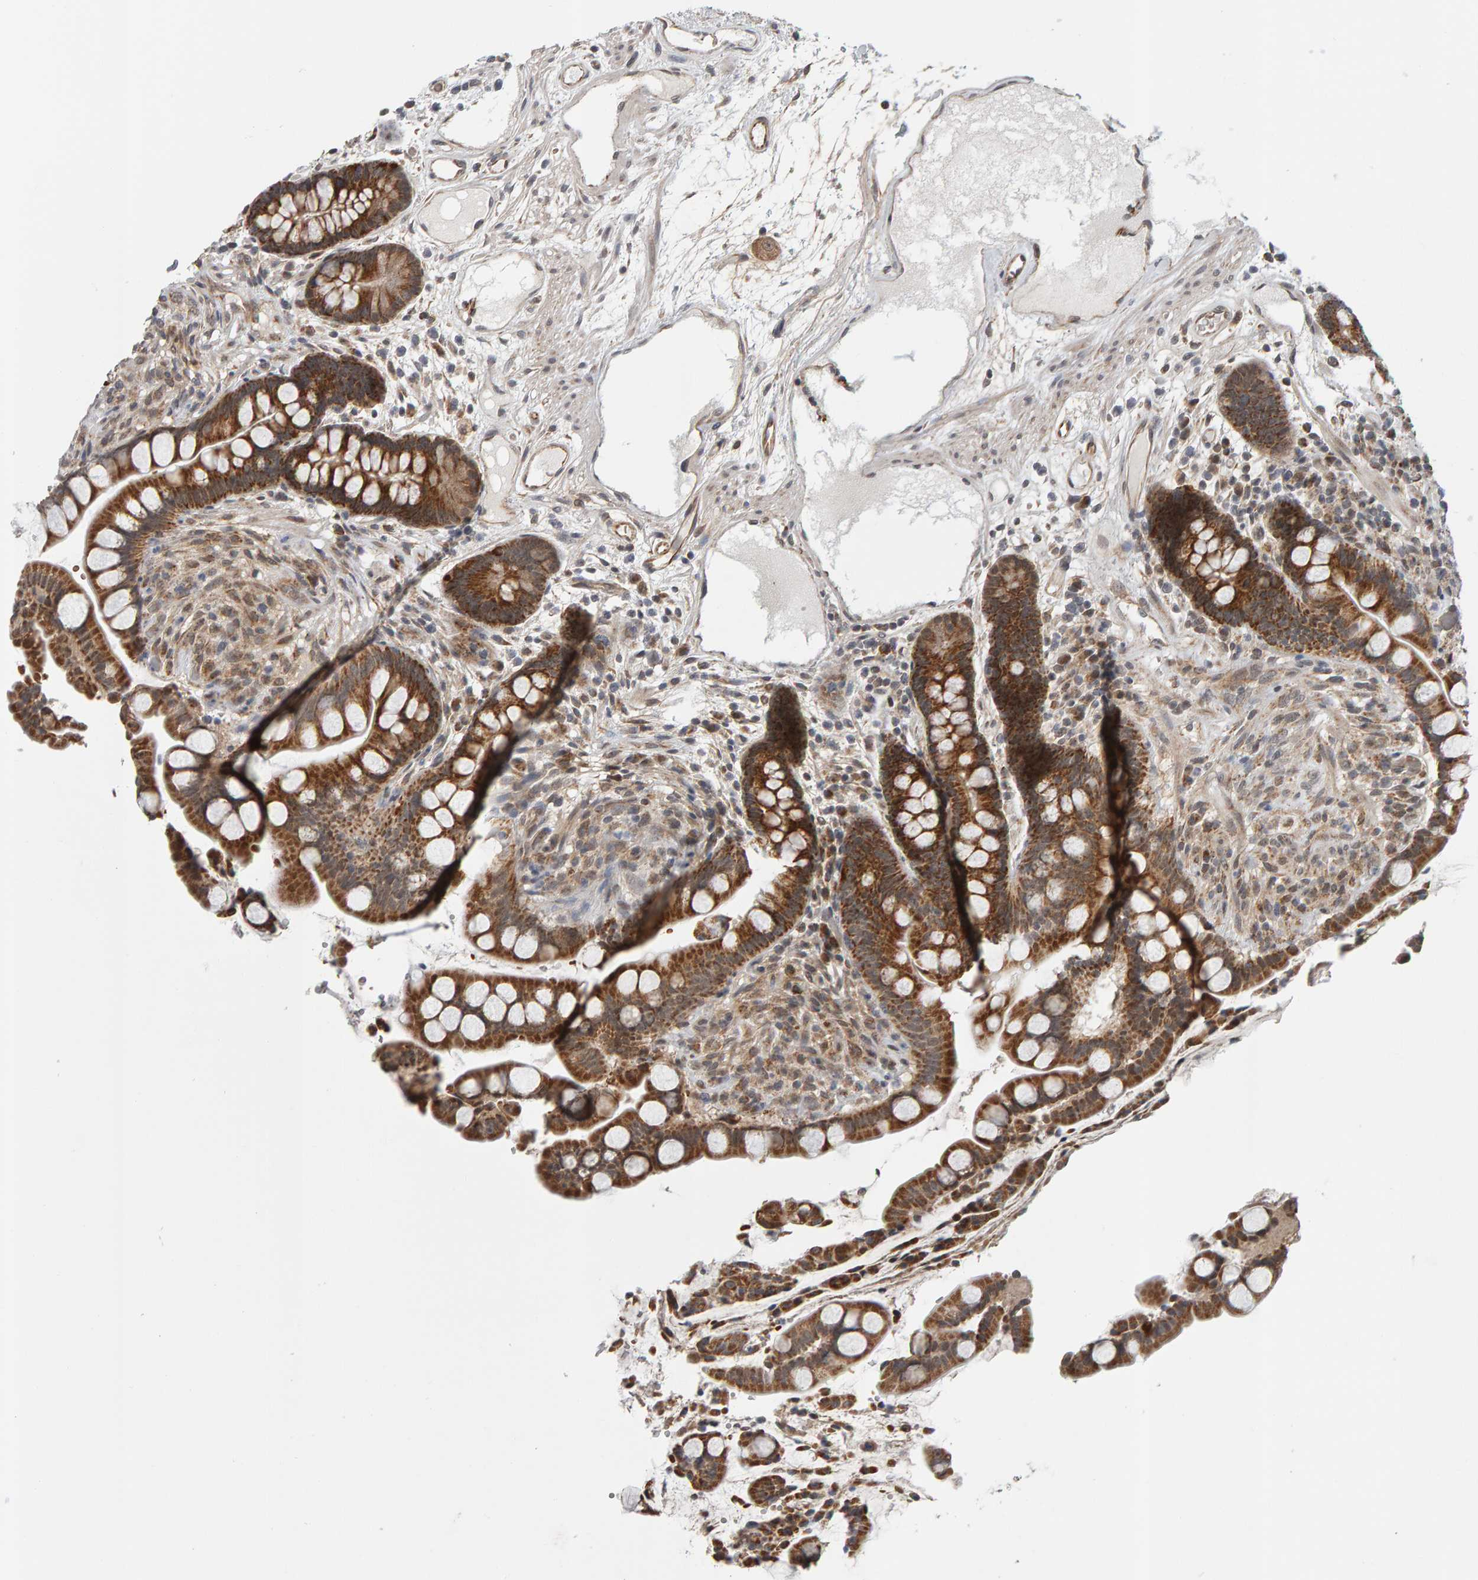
{"staining": {"intensity": "moderate", "quantity": ">75%", "location": "cytoplasmic/membranous"}, "tissue": "colon", "cell_type": "Endothelial cells", "image_type": "normal", "snomed": [{"axis": "morphology", "description": "Normal tissue, NOS"}, {"axis": "topography", "description": "Colon"}], "caption": "This histopathology image demonstrates IHC staining of benign human colon, with medium moderate cytoplasmic/membranous expression in about >75% of endothelial cells.", "gene": "DAP3", "patient": {"sex": "male", "age": 73}}